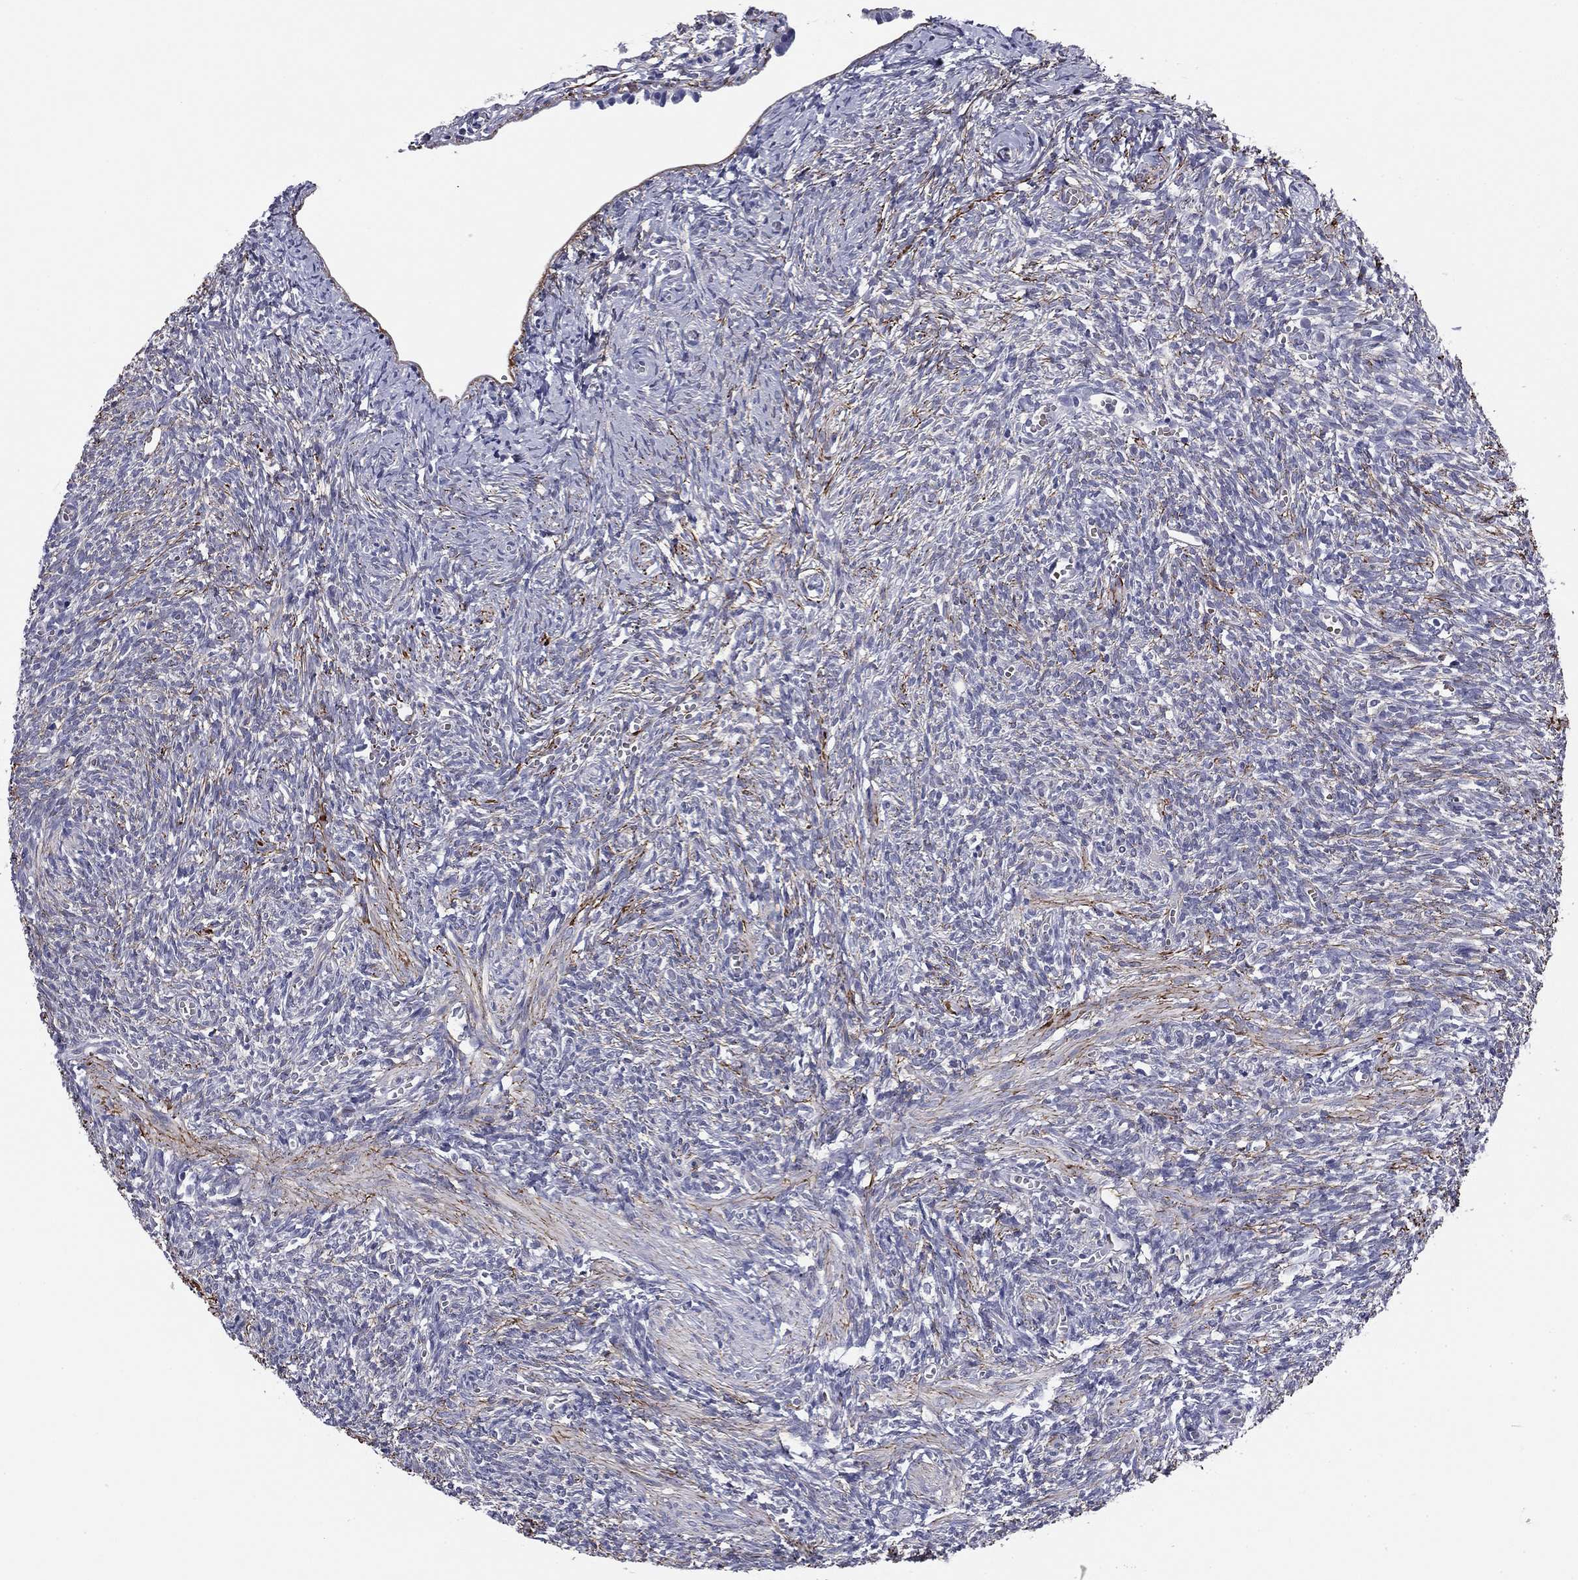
{"staining": {"intensity": "negative", "quantity": "none", "location": "none"}, "tissue": "ovary", "cell_type": "Follicle cells", "image_type": "normal", "snomed": [{"axis": "morphology", "description": "Normal tissue, NOS"}, {"axis": "topography", "description": "Ovary"}], "caption": "Ovary stained for a protein using immunohistochemistry (IHC) shows no staining follicle cells.", "gene": "REXO5", "patient": {"sex": "female", "age": 43}}